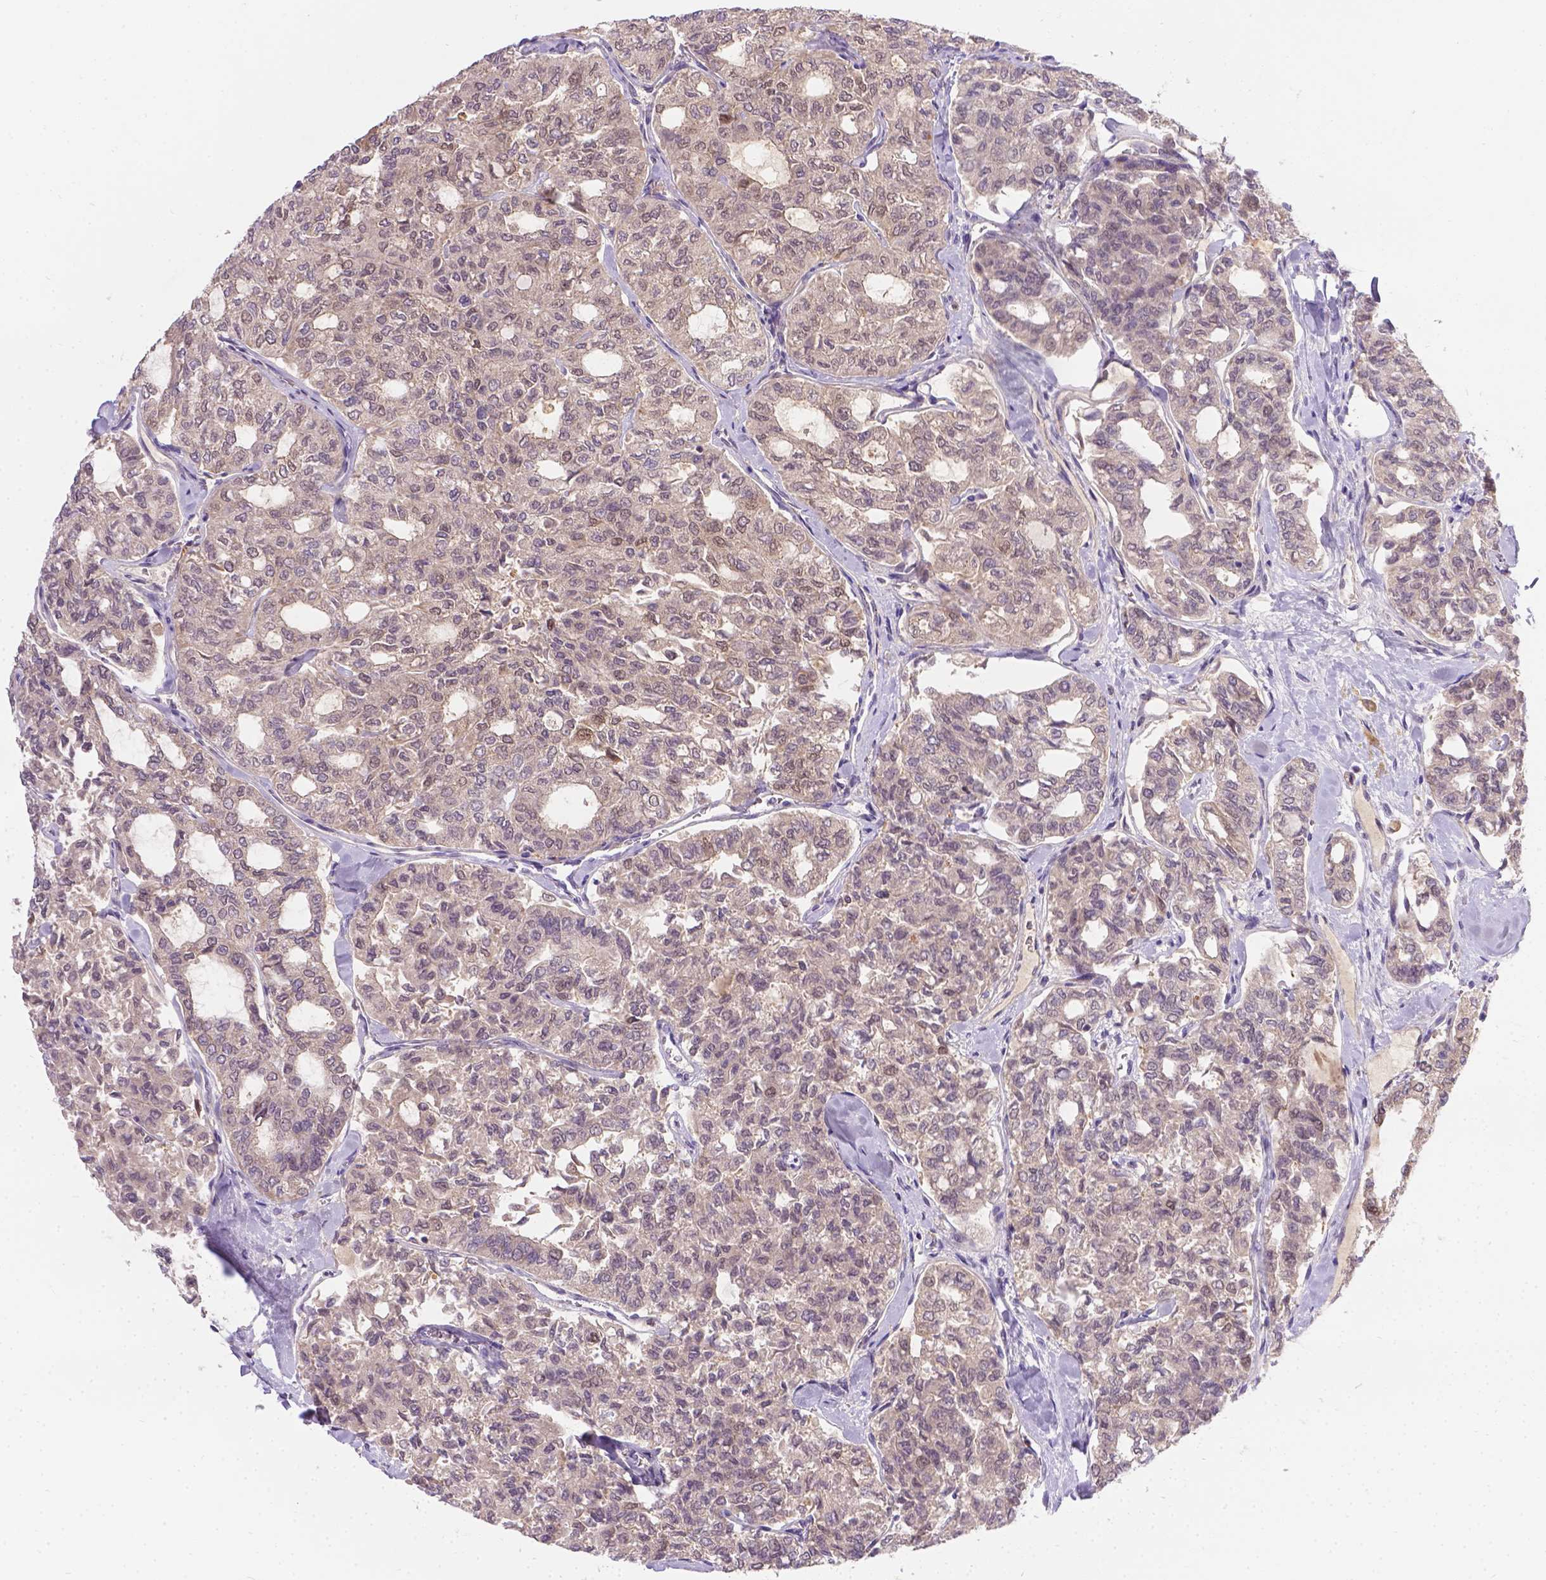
{"staining": {"intensity": "negative", "quantity": "none", "location": "none"}, "tissue": "thyroid cancer", "cell_type": "Tumor cells", "image_type": "cancer", "snomed": [{"axis": "morphology", "description": "Follicular adenoma carcinoma, NOS"}, {"axis": "topography", "description": "Thyroid gland"}], "caption": "Thyroid follicular adenoma carcinoma was stained to show a protein in brown. There is no significant staining in tumor cells. (Stains: DAB (3,3'-diaminobenzidine) immunohistochemistry (IHC) with hematoxylin counter stain, Microscopy: brightfield microscopy at high magnification).", "gene": "TM4SF18", "patient": {"sex": "male", "age": 75}}